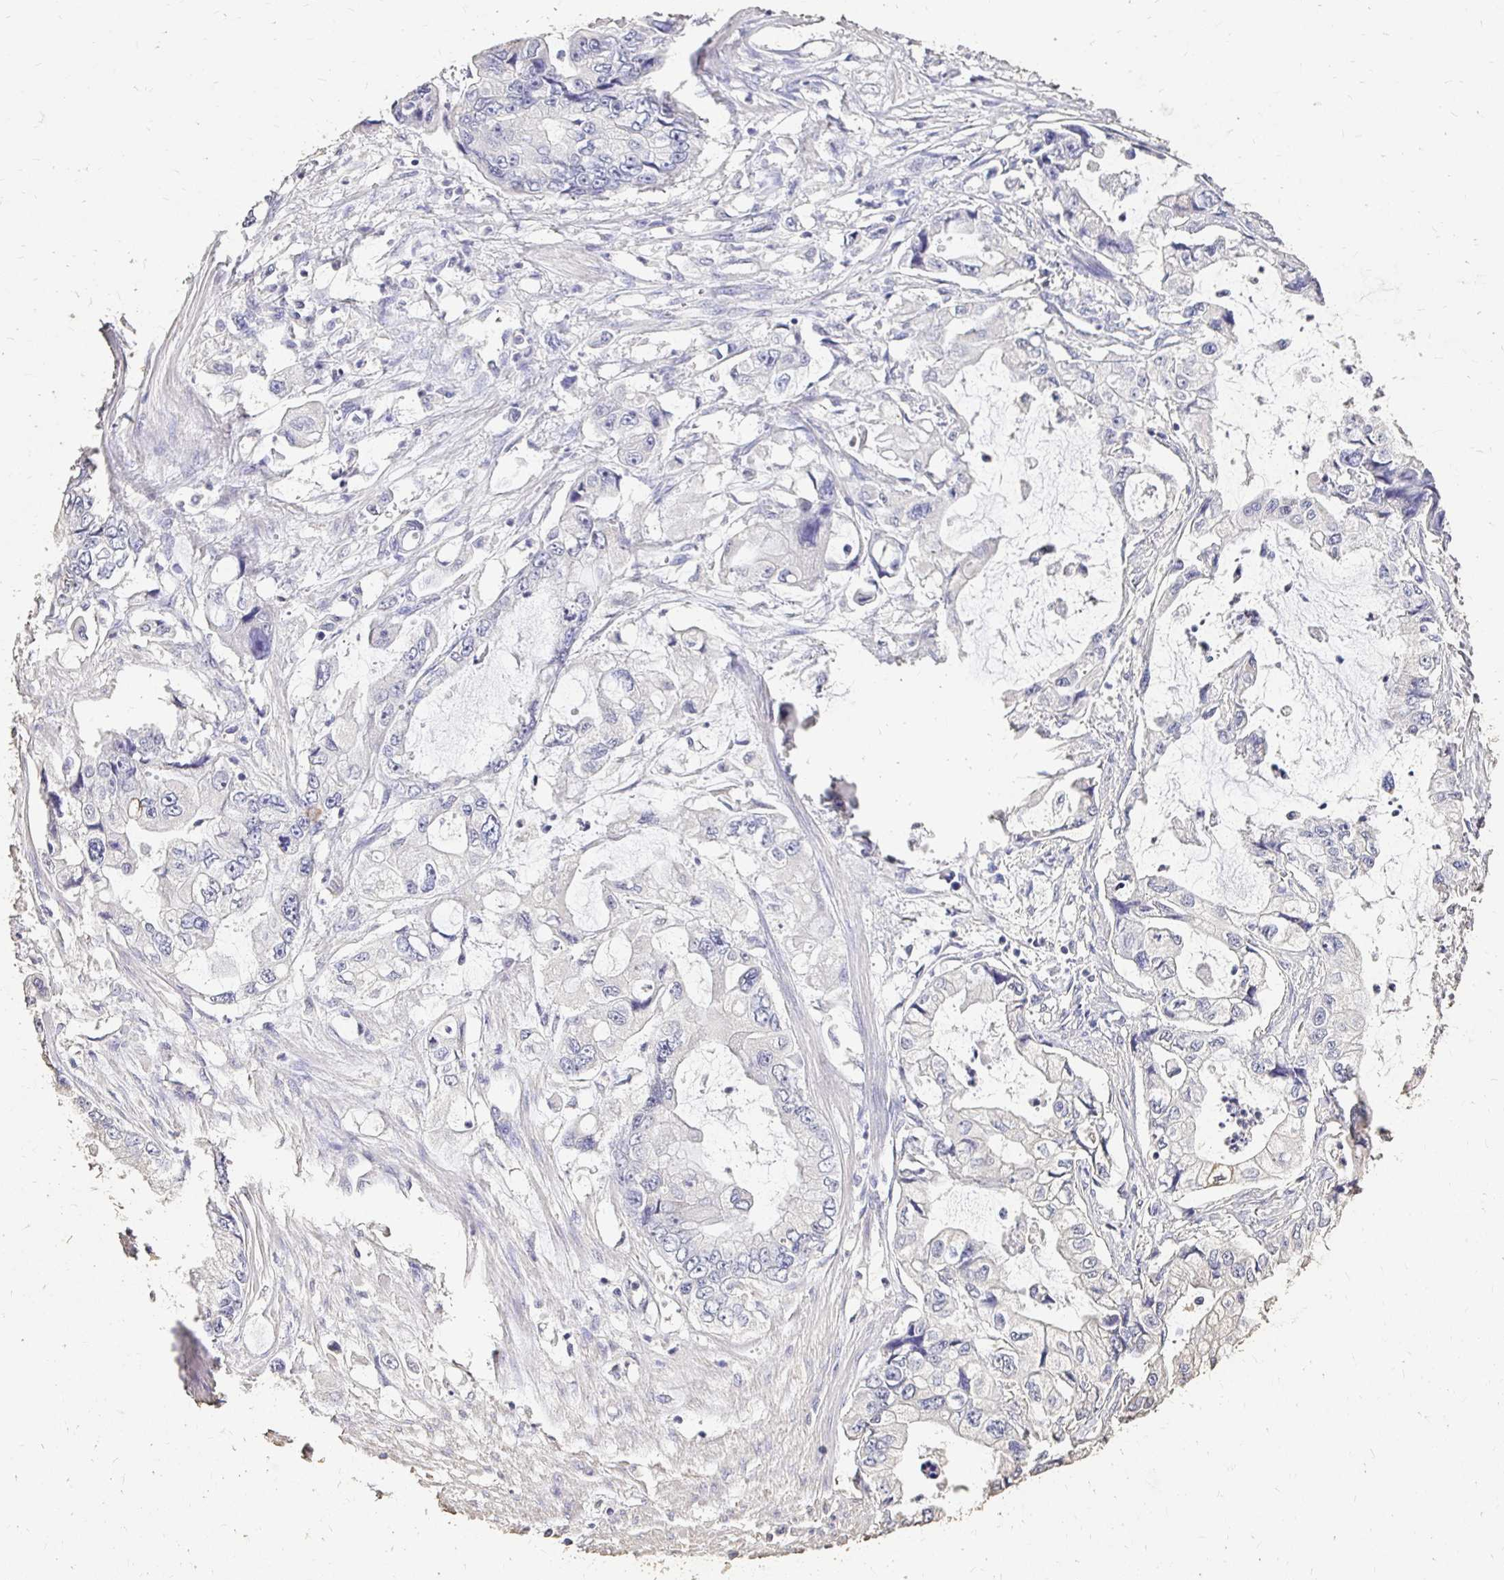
{"staining": {"intensity": "negative", "quantity": "none", "location": "none"}, "tissue": "stomach cancer", "cell_type": "Tumor cells", "image_type": "cancer", "snomed": [{"axis": "morphology", "description": "Adenocarcinoma, NOS"}, {"axis": "topography", "description": "Pancreas"}, {"axis": "topography", "description": "Stomach, upper"}, {"axis": "topography", "description": "Stomach"}], "caption": "The photomicrograph reveals no significant staining in tumor cells of stomach cancer (adenocarcinoma). Brightfield microscopy of IHC stained with DAB (brown) and hematoxylin (blue), captured at high magnification.", "gene": "UGT1A6", "patient": {"sex": "male", "age": 77}}